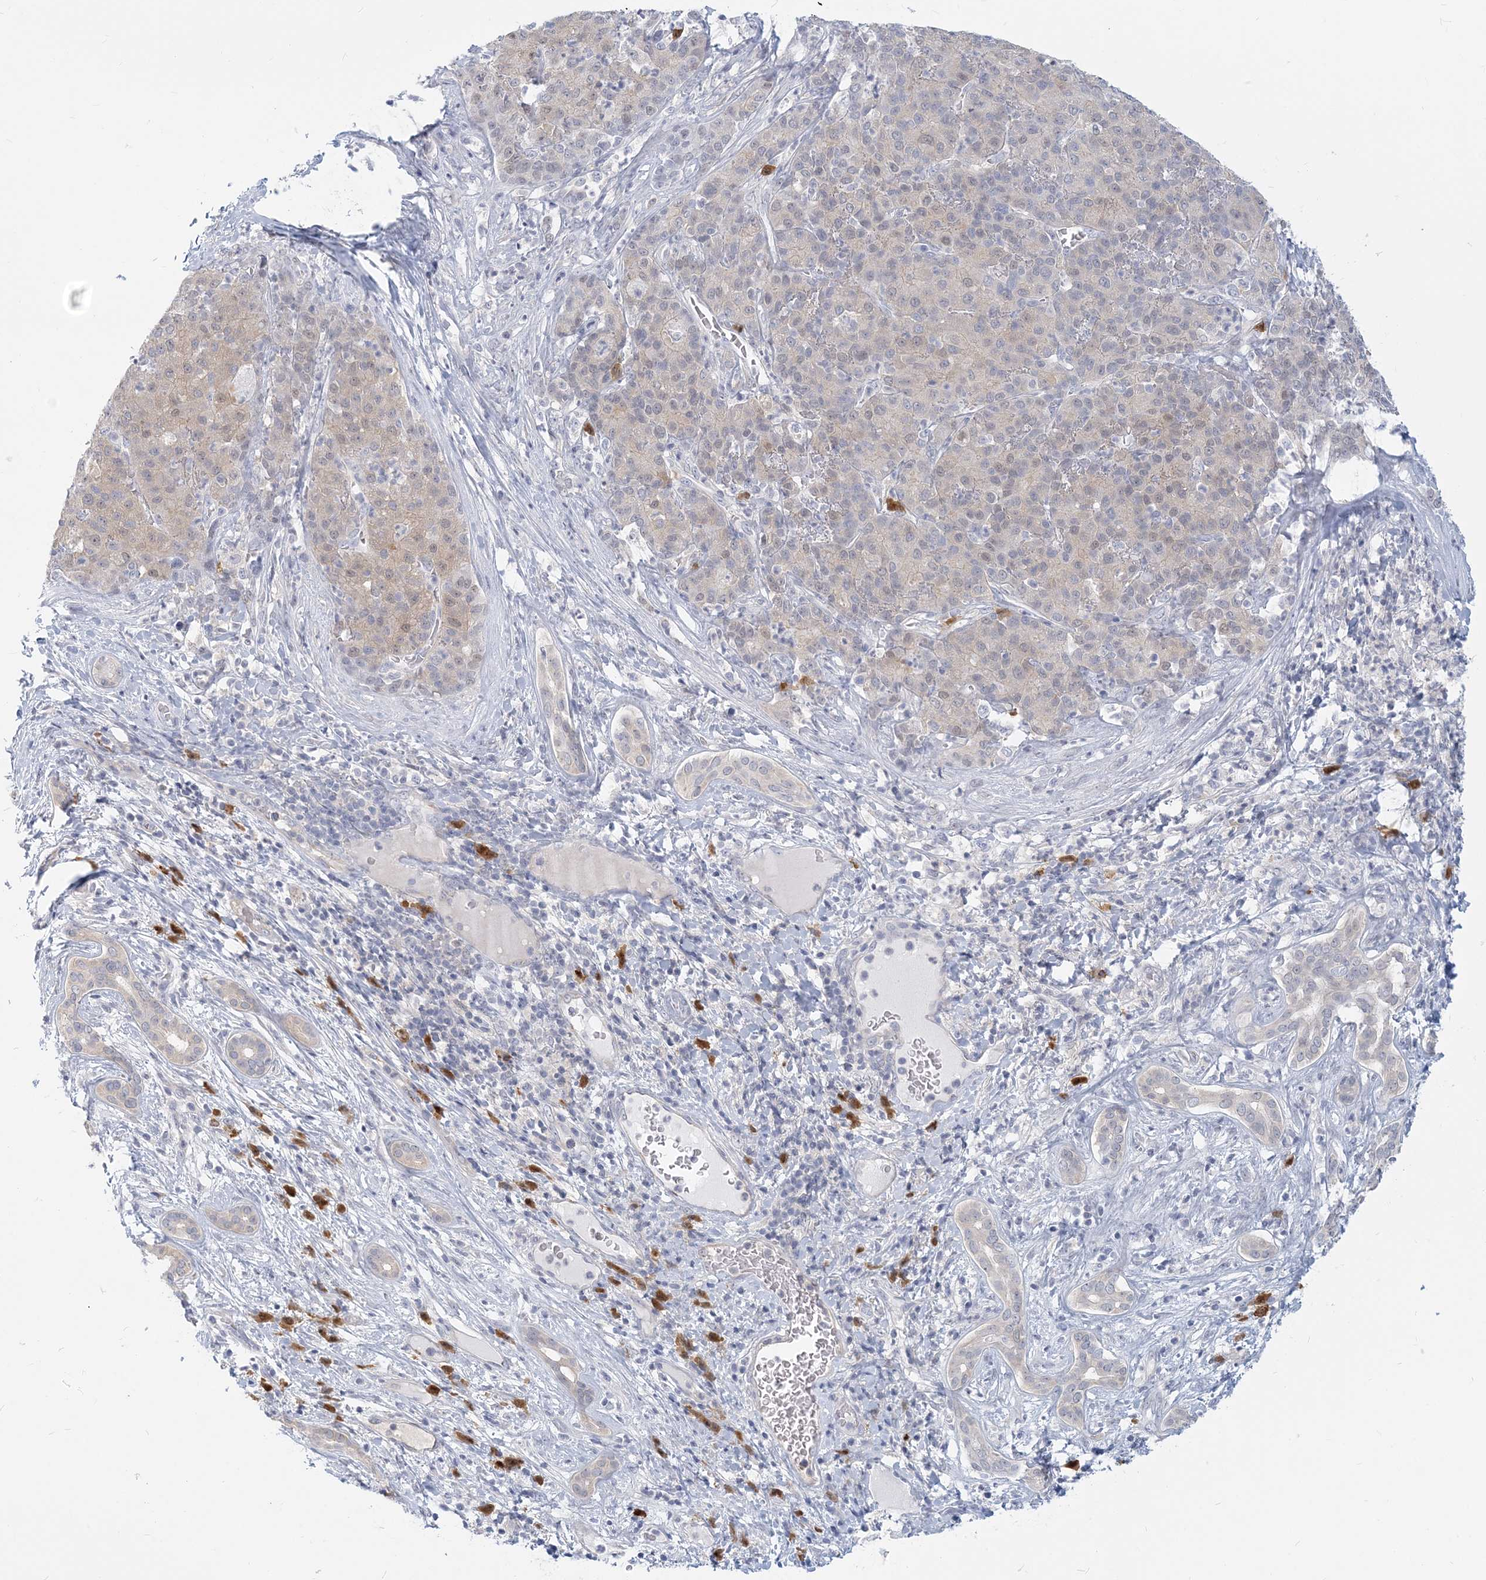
{"staining": {"intensity": "negative", "quantity": "none", "location": "none"}, "tissue": "liver cancer", "cell_type": "Tumor cells", "image_type": "cancer", "snomed": [{"axis": "morphology", "description": "Carcinoma, Hepatocellular, NOS"}, {"axis": "topography", "description": "Liver"}], "caption": "Human liver cancer stained for a protein using immunohistochemistry (IHC) shows no expression in tumor cells.", "gene": "GMPPA", "patient": {"sex": "male", "age": 65}}